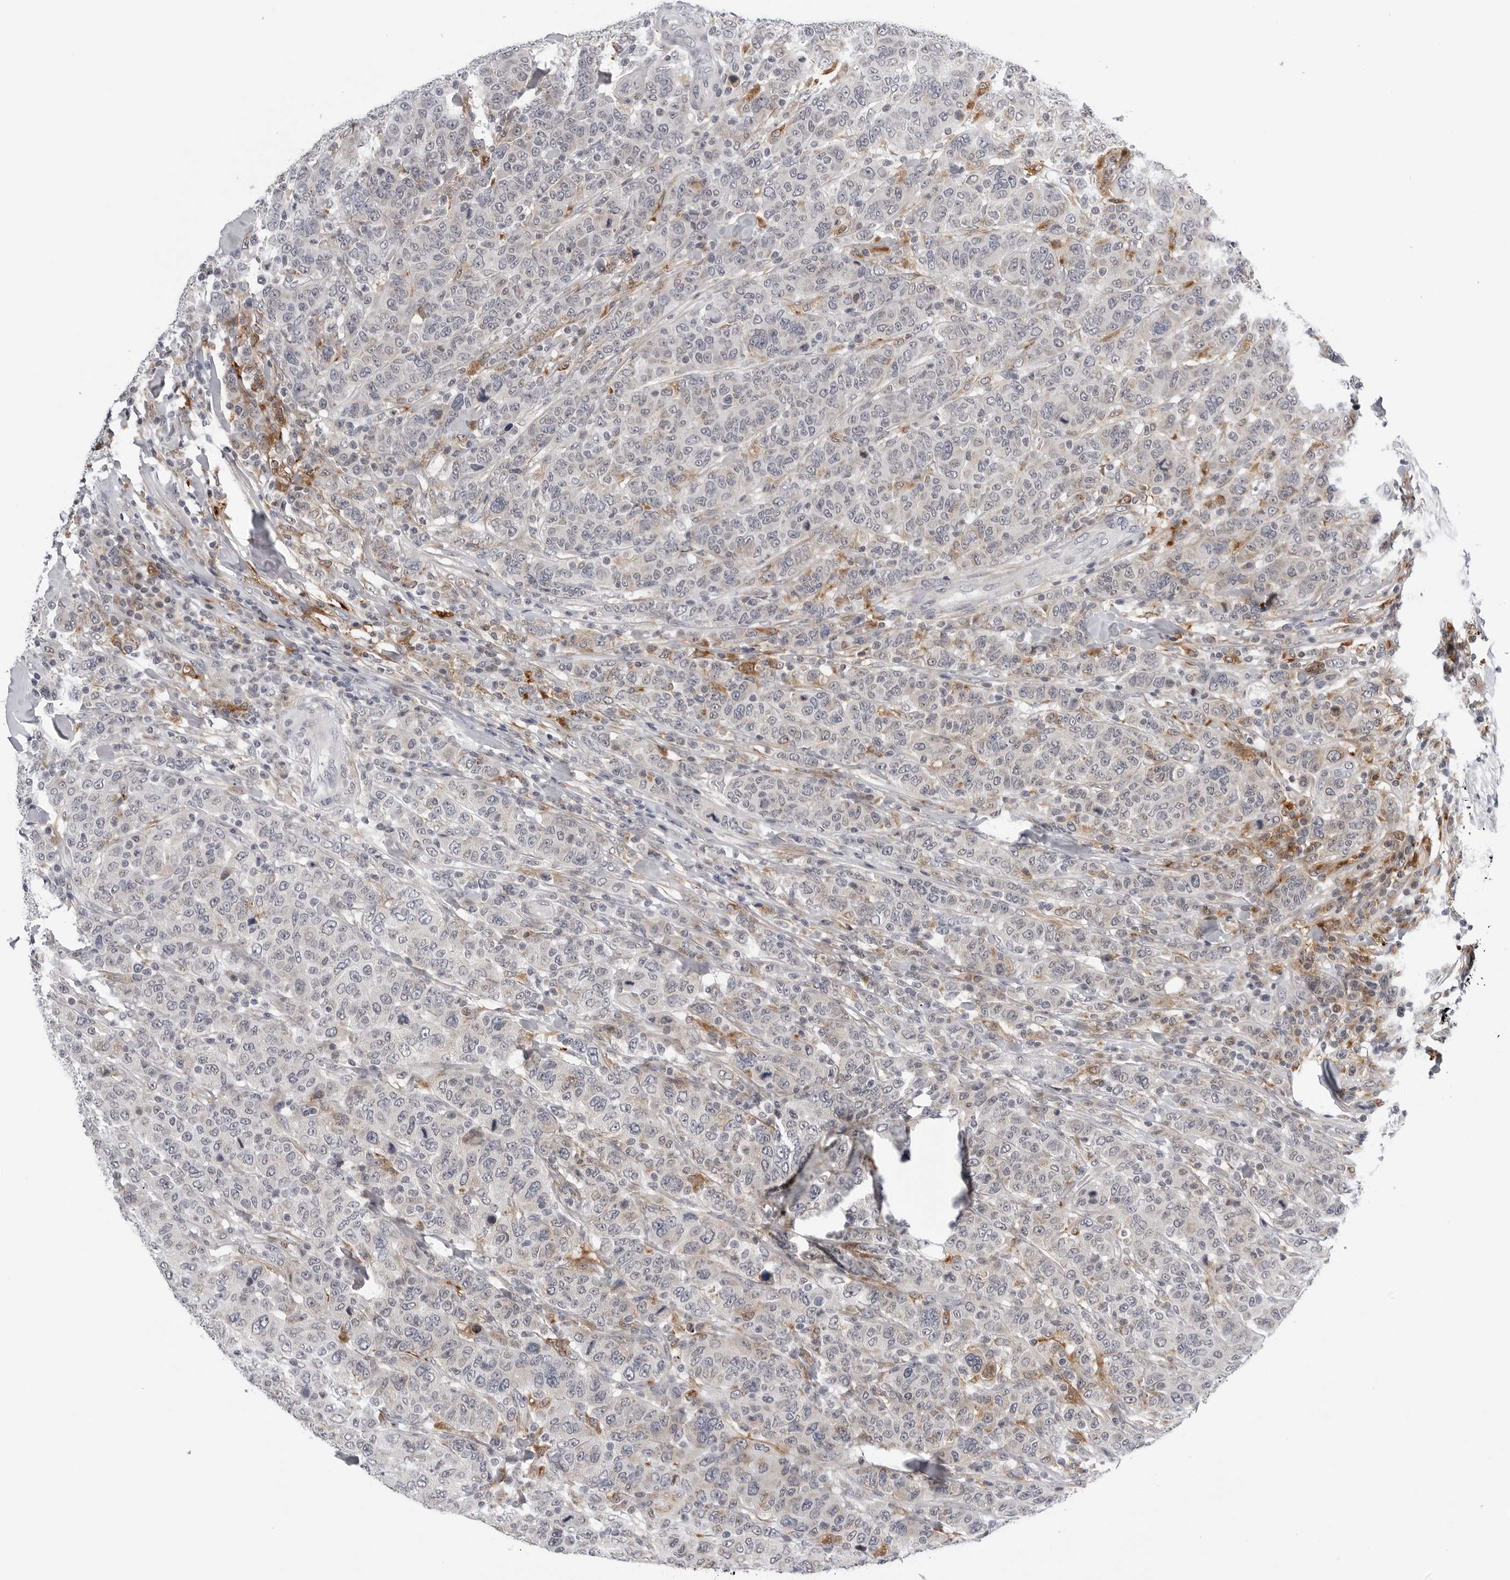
{"staining": {"intensity": "negative", "quantity": "none", "location": "none"}, "tissue": "breast cancer", "cell_type": "Tumor cells", "image_type": "cancer", "snomed": [{"axis": "morphology", "description": "Duct carcinoma"}, {"axis": "topography", "description": "Breast"}], "caption": "Immunohistochemical staining of human intraductal carcinoma (breast) displays no significant expression in tumor cells.", "gene": "CDK20", "patient": {"sex": "female", "age": 37}}